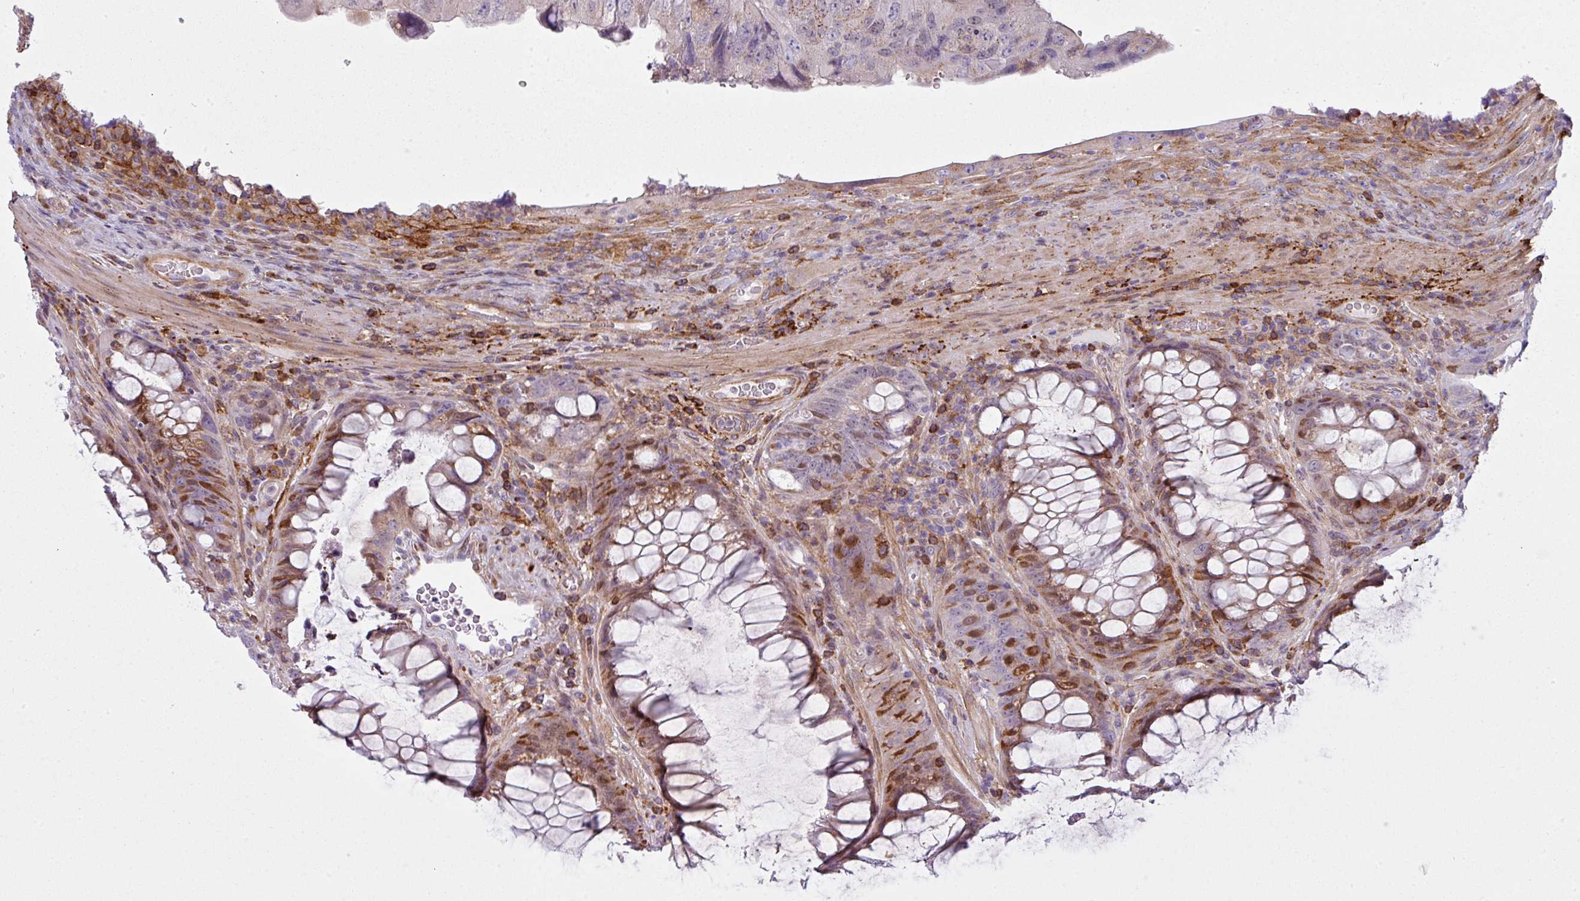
{"staining": {"intensity": "weak", "quantity": "<25%", "location": "nuclear"}, "tissue": "colorectal cancer", "cell_type": "Tumor cells", "image_type": "cancer", "snomed": [{"axis": "morphology", "description": "Adenocarcinoma, NOS"}, {"axis": "topography", "description": "Rectum"}], "caption": "High power microscopy image of an IHC photomicrograph of colorectal cancer (adenocarcinoma), revealing no significant positivity in tumor cells. (DAB immunohistochemistry with hematoxylin counter stain).", "gene": "COL8A1", "patient": {"sex": "male", "age": 63}}